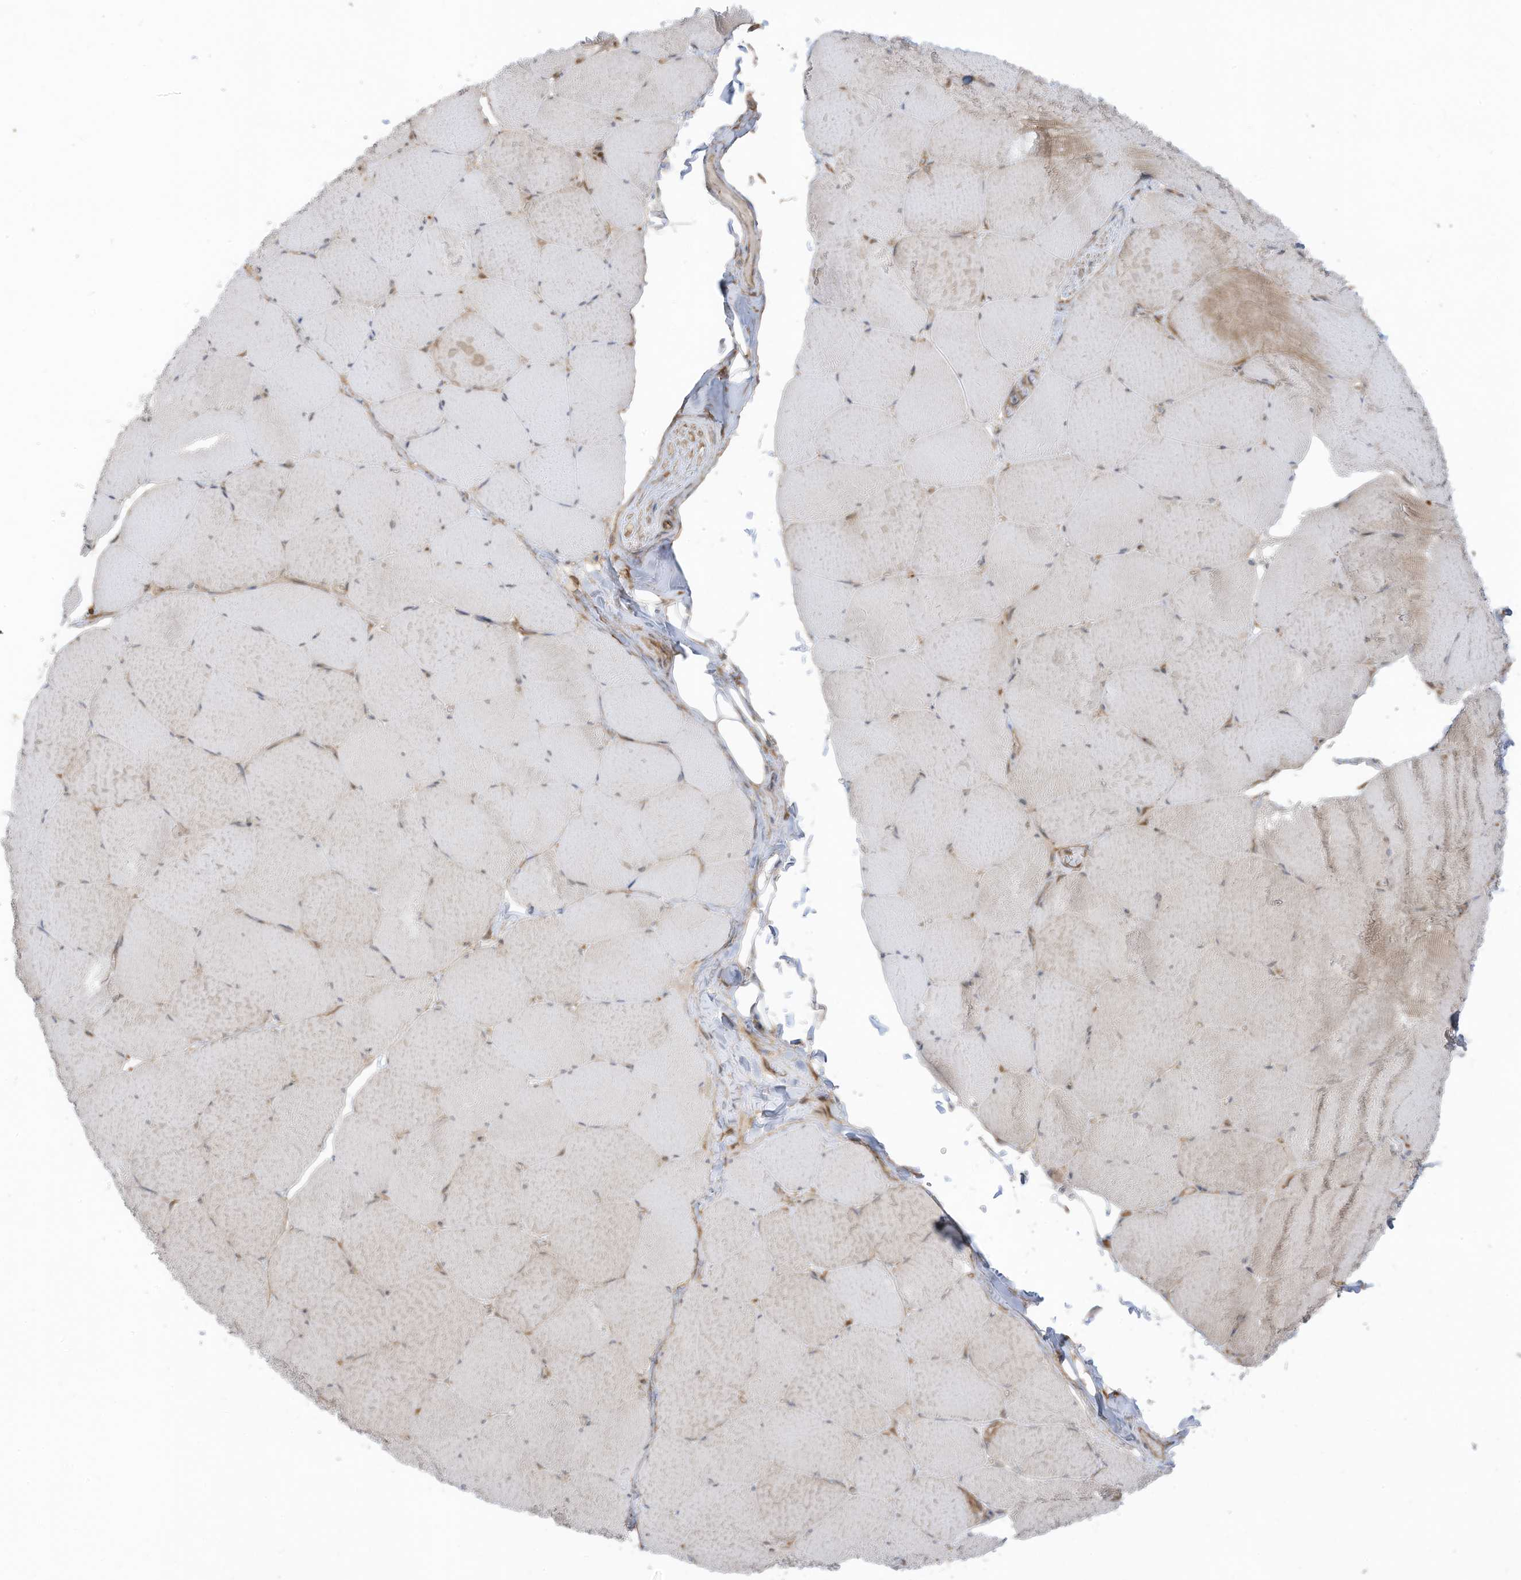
{"staining": {"intensity": "moderate", "quantity": "<25%", "location": "cytoplasmic/membranous"}, "tissue": "skeletal muscle", "cell_type": "Myocytes", "image_type": "normal", "snomed": [{"axis": "morphology", "description": "Normal tissue, NOS"}, {"axis": "topography", "description": "Skeletal muscle"}, {"axis": "topography", "description": "Head-Neck"}], "caption": "Immunohistochemical staining of benign human skeletal muscle exhibits moderate cytoplasmic/membranous protein staining in about <25% of myocytes.", "gene": "REPS1", "patient": {"sex": "male", "age": 66}}